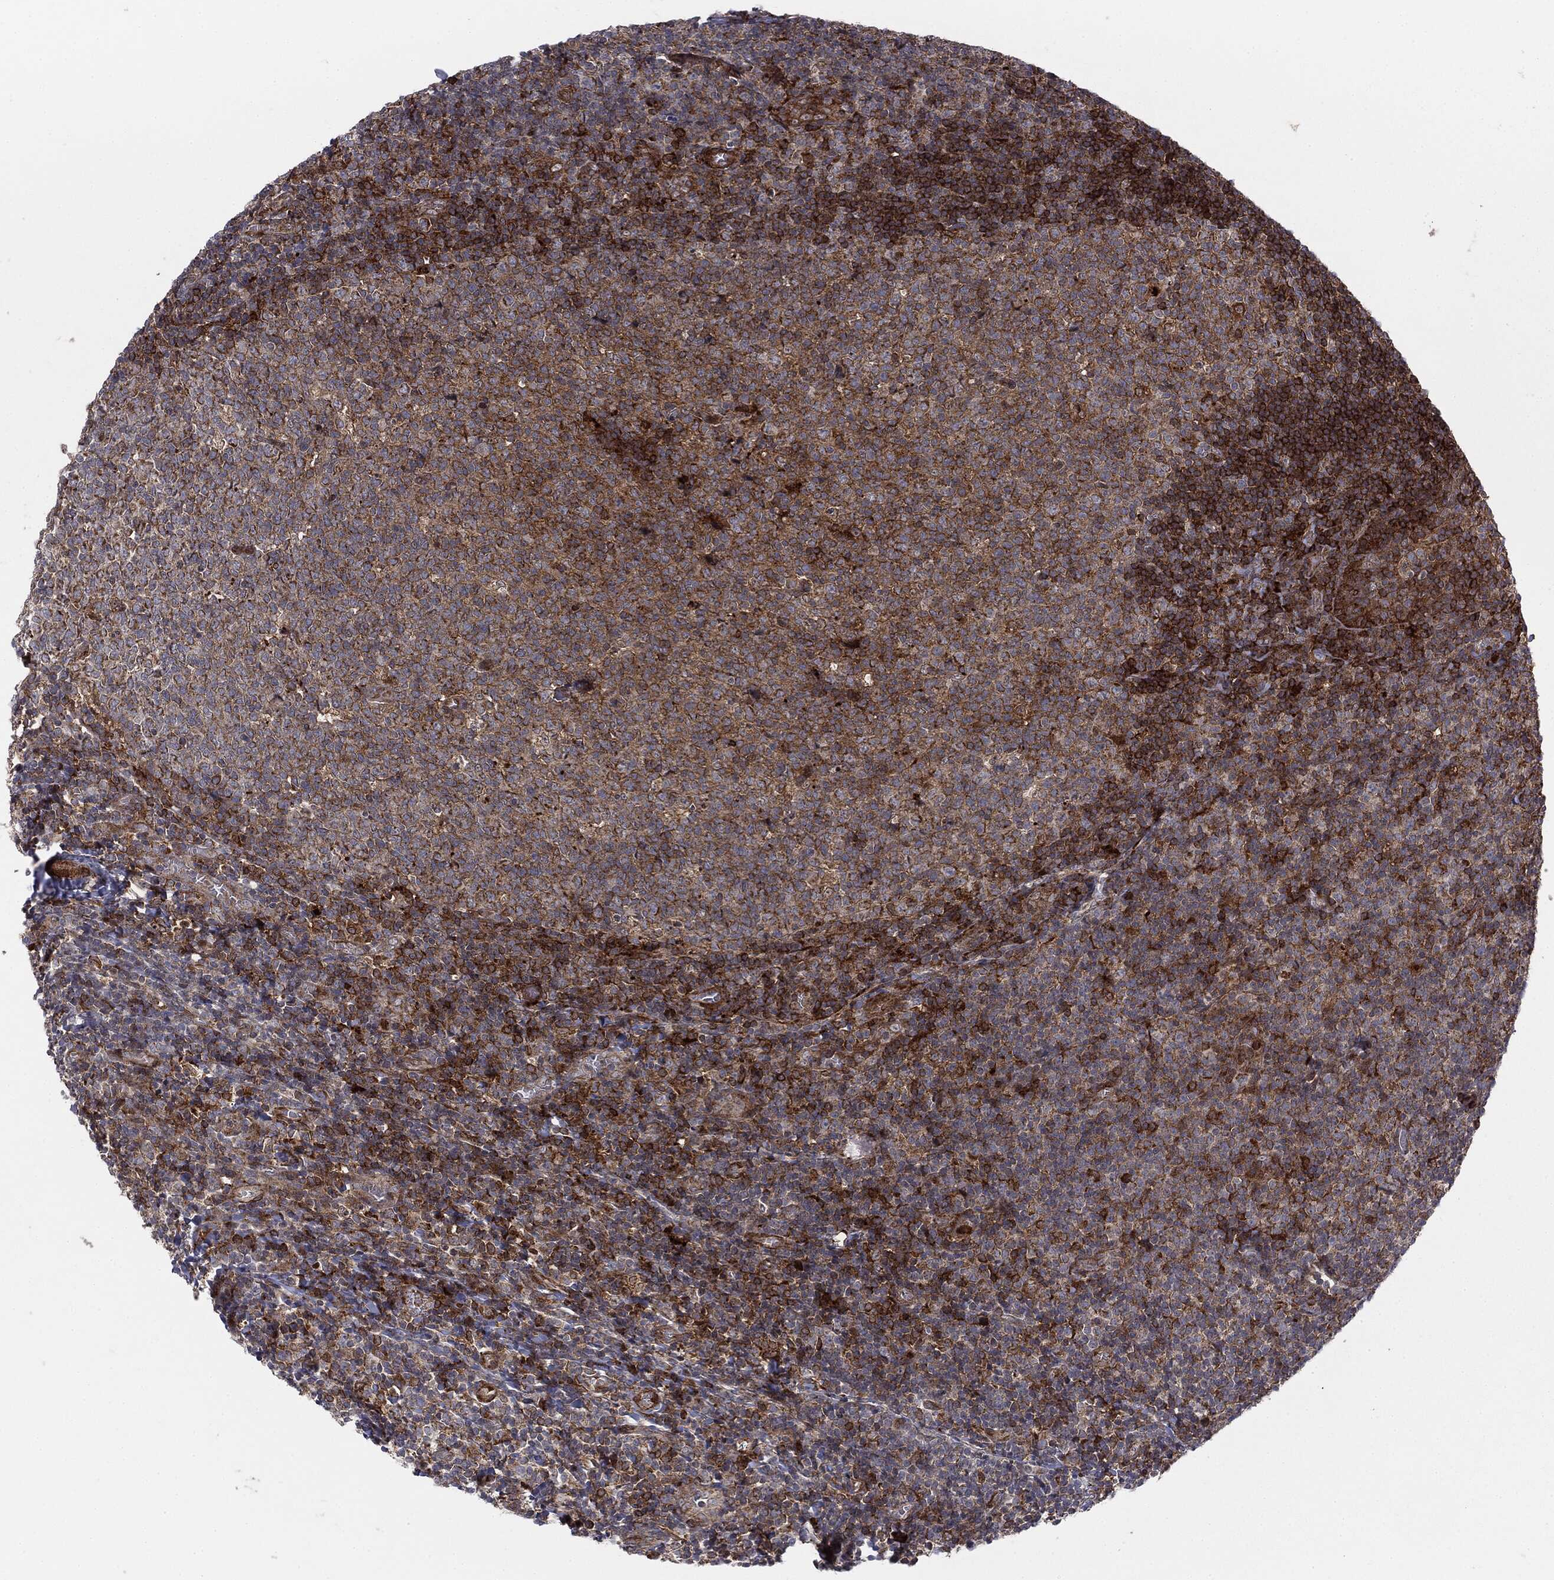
{"staining": {"intensity": "moderate", "quantity": "25%-75%", "location": "cytoplasmic/membranous"}, "tissue": "tonsil", "cell_type": "Germinal center cells", "image_type": "normal", "snomed": [{"axis": "morphology", "description": "Normal tissue, NOS"}, {"axis": "topography", "description": "Tonsil"}], "caption": "Human tonsil stained with a brown dye demonstrates moderate cytoplasmic/membranous positive positivity in about 25%-75% of germinal center cells.", "gene": "PTEN", "patient": {"sex": "female", "age": 5}}